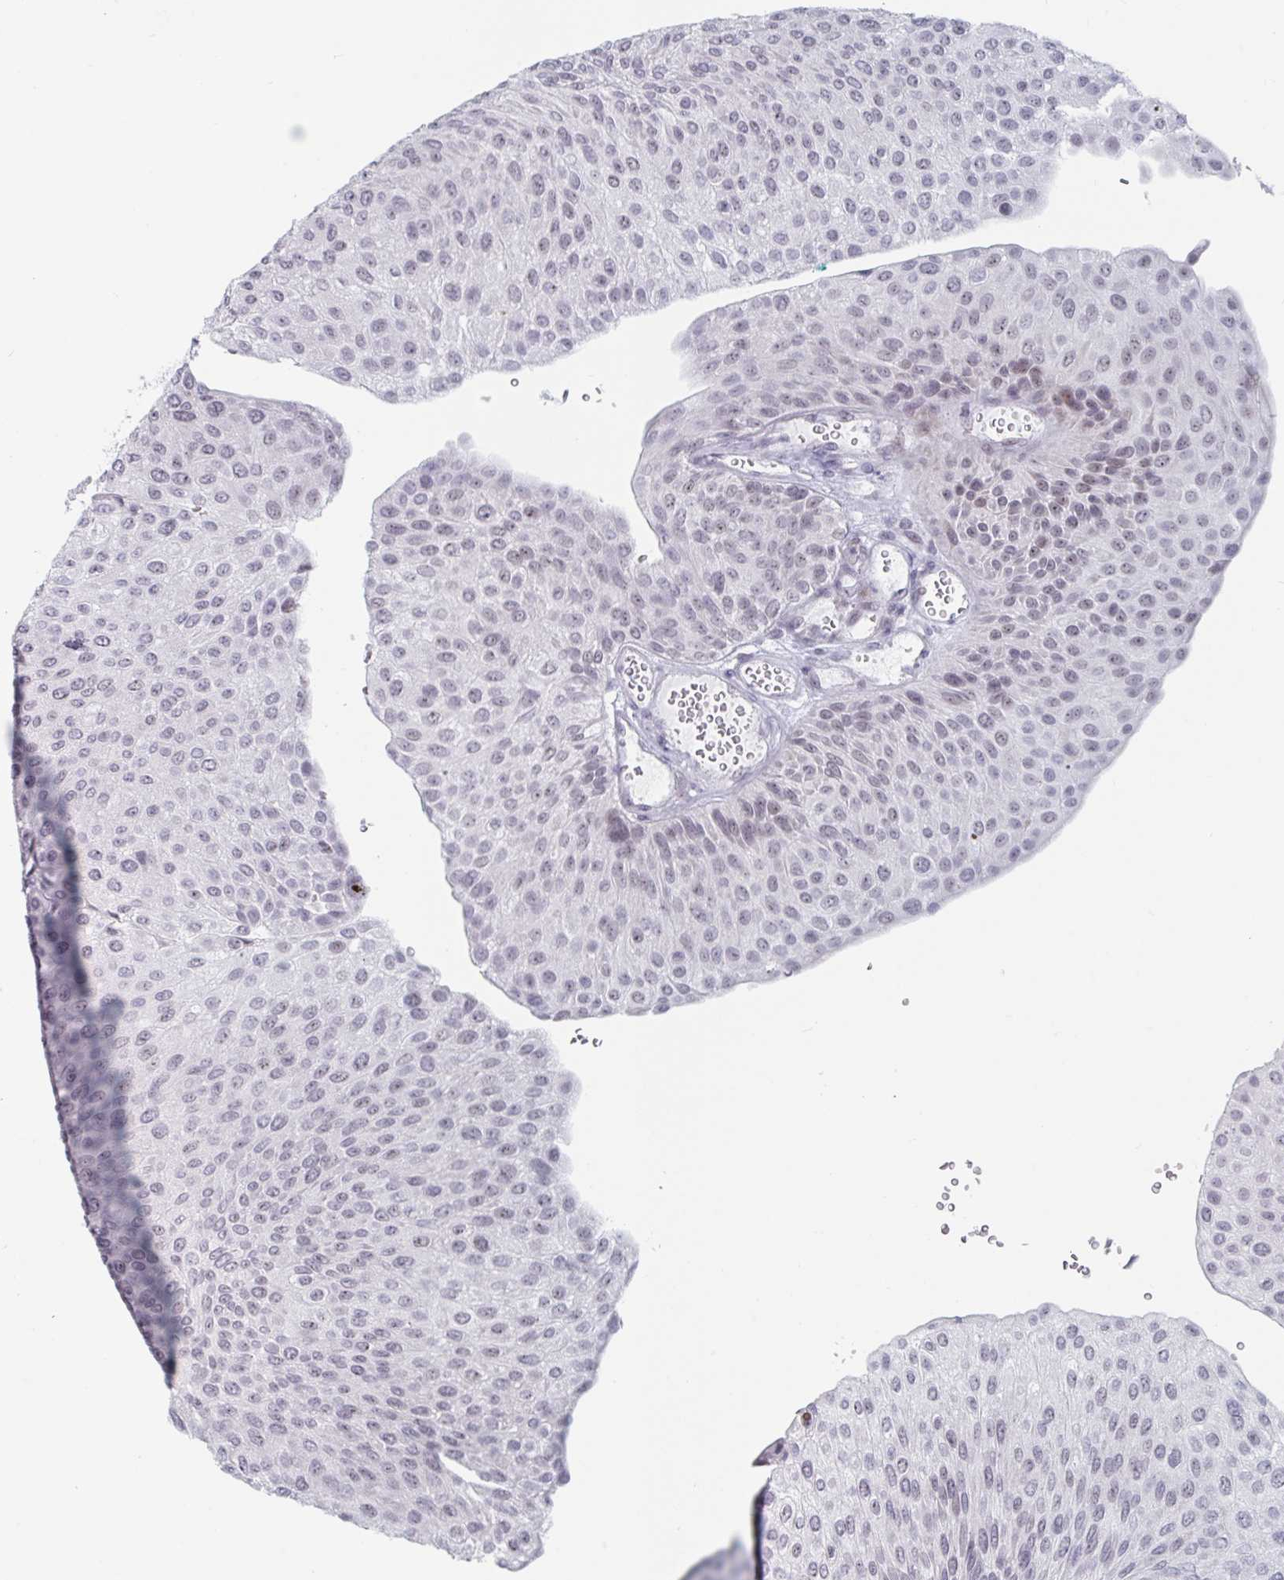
{"staining": {"intensity": "weak", "quantity": ">75%", "location": "nuclear"}, "tissue": "urothelial cancer", "cell_type": "Tumor cells", "image_type": "cancer", "snomed": [{"axis": "morphology", "description": "Urothelial carcinoma, NOS"}, {"axis": "topography", "description": "Urinary bladder"}], "caption": "This photomicrograph demonstrates immunohistochemistry staining of transitional cell carcinoma, with low weak nuclear expression in approximately >75% of tumor cells.", "gene": "NR1H2", "patient": {"sex": "male", "age": 67}}